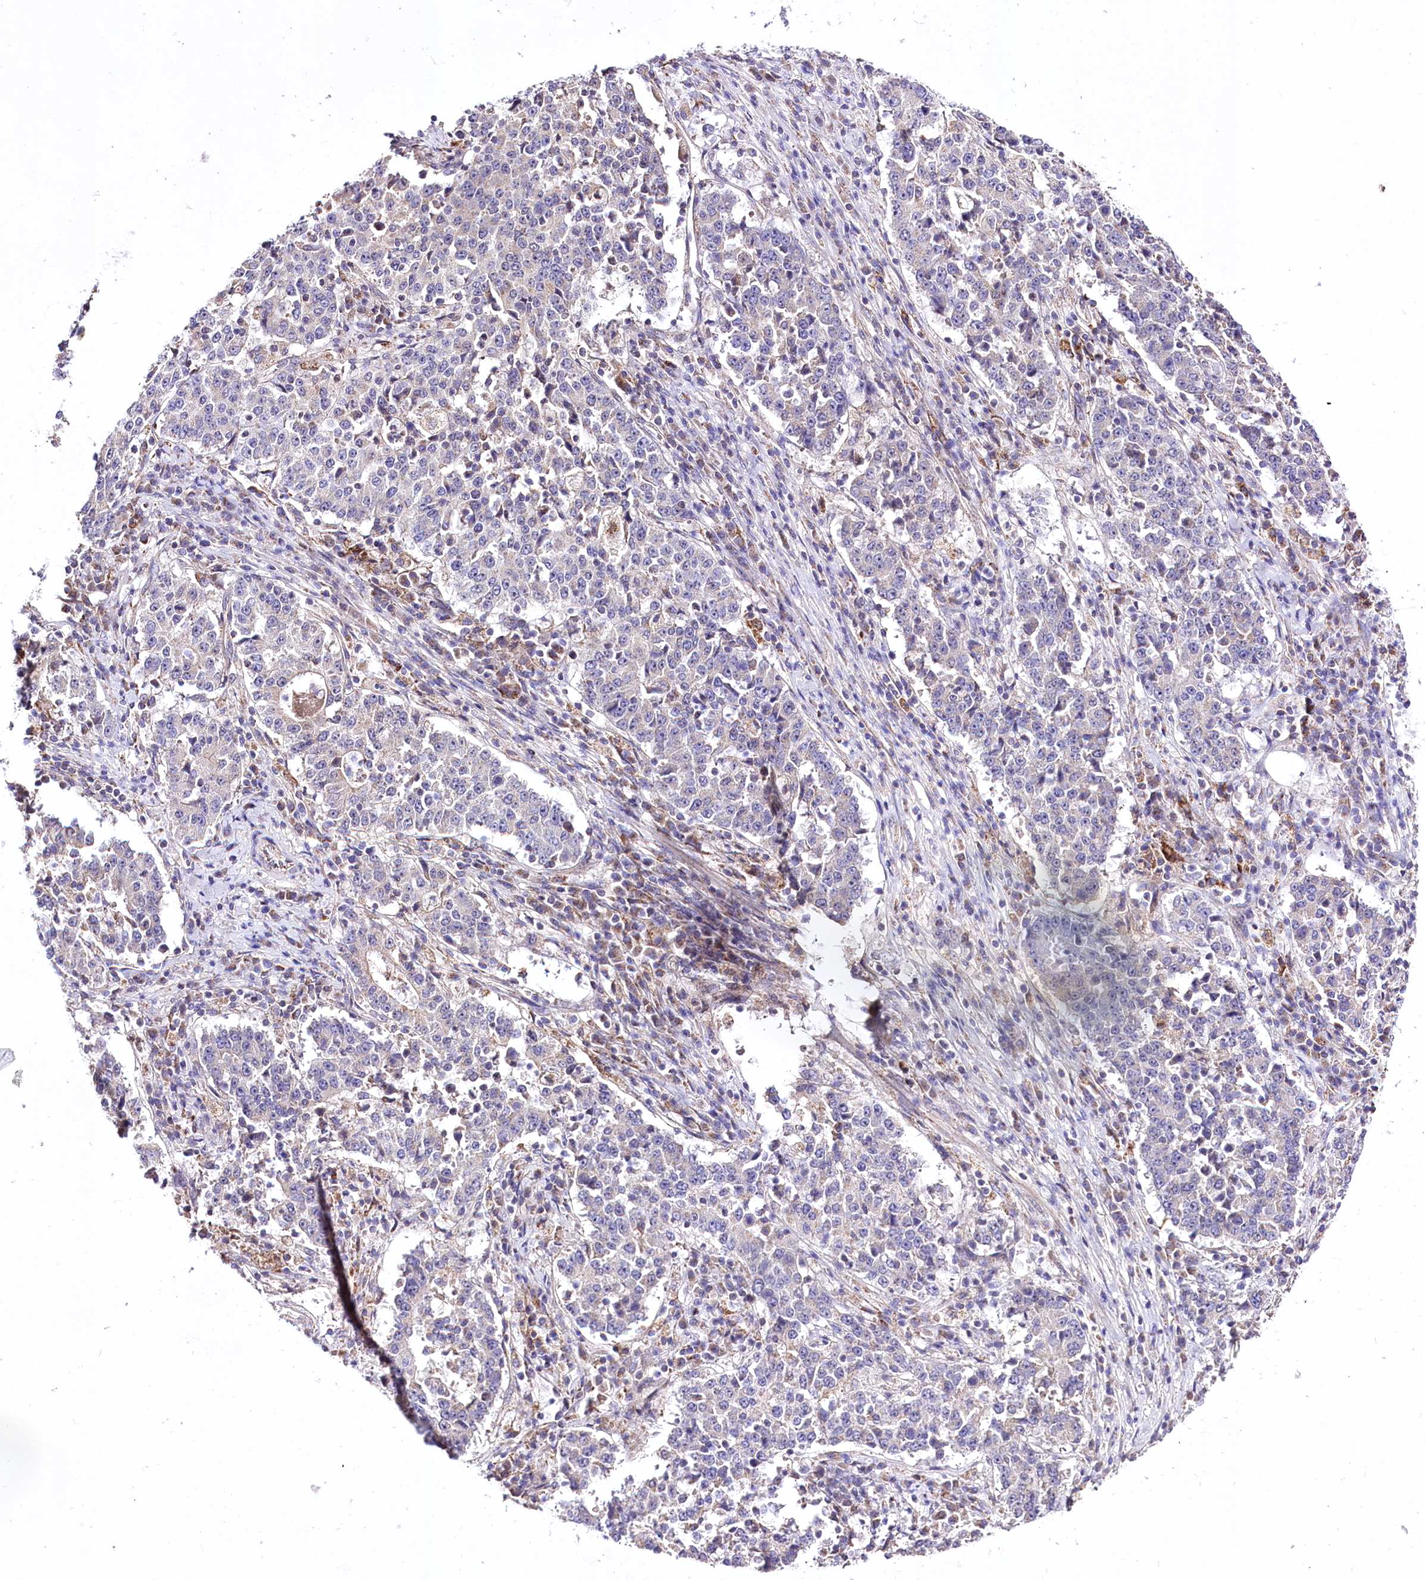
{"staining": {"intensity": "negative", "quantity": "none", "location": "none"}, "tissue": "stomach cancer", "cell_type": "Tumor cells", "image_type": "cancer", "snomed": [{"axis": "morphology", "description": "Adenocarcinoma, NOS"}, {"axis": "topography", "description": "Stomach"}], "caption": "There is no significant staining in tumor cells of adenocarcinoma (stomach).", "gene": "ATE1", "patient": {"sex": "male", "age": 59}}